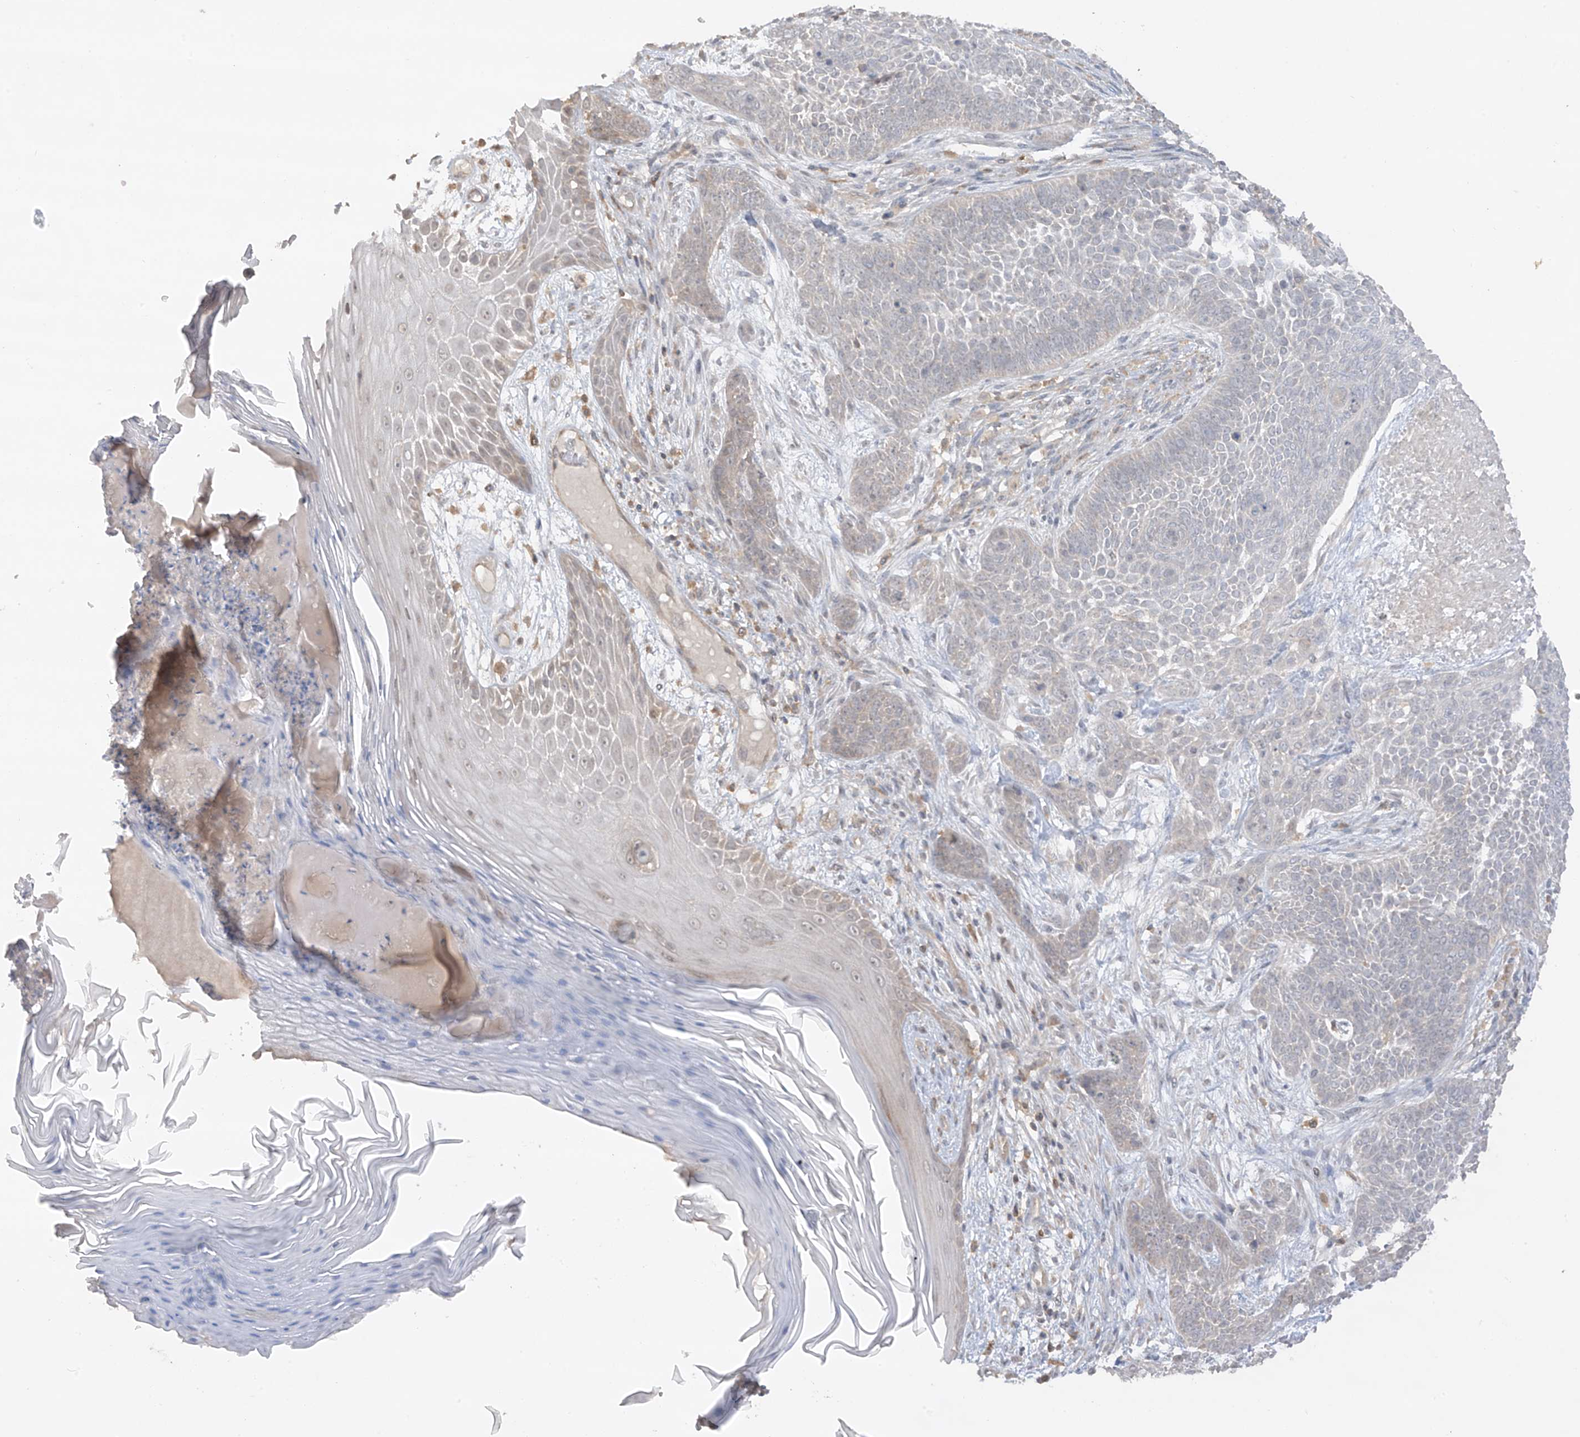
{"staining": {"intensity": "negative", "quantity": "none", "location": "none"}, "tissue": "skin cancer", "cell_type": "Tumor cells", "image_type": "cancer", "snomed": [{"axis": "morphology", "description": "Basal cell carcinoma"}, {"axis": "topography", "description": "Skin"}], "caption": "Skin basal cell carcinoma was stained to show a protein in brown. There is no significant staining in tumor cells. Nuclei are stained in blue.", "gene": "ANGEL2", "patient": {"sex": "male", "age": 85}}